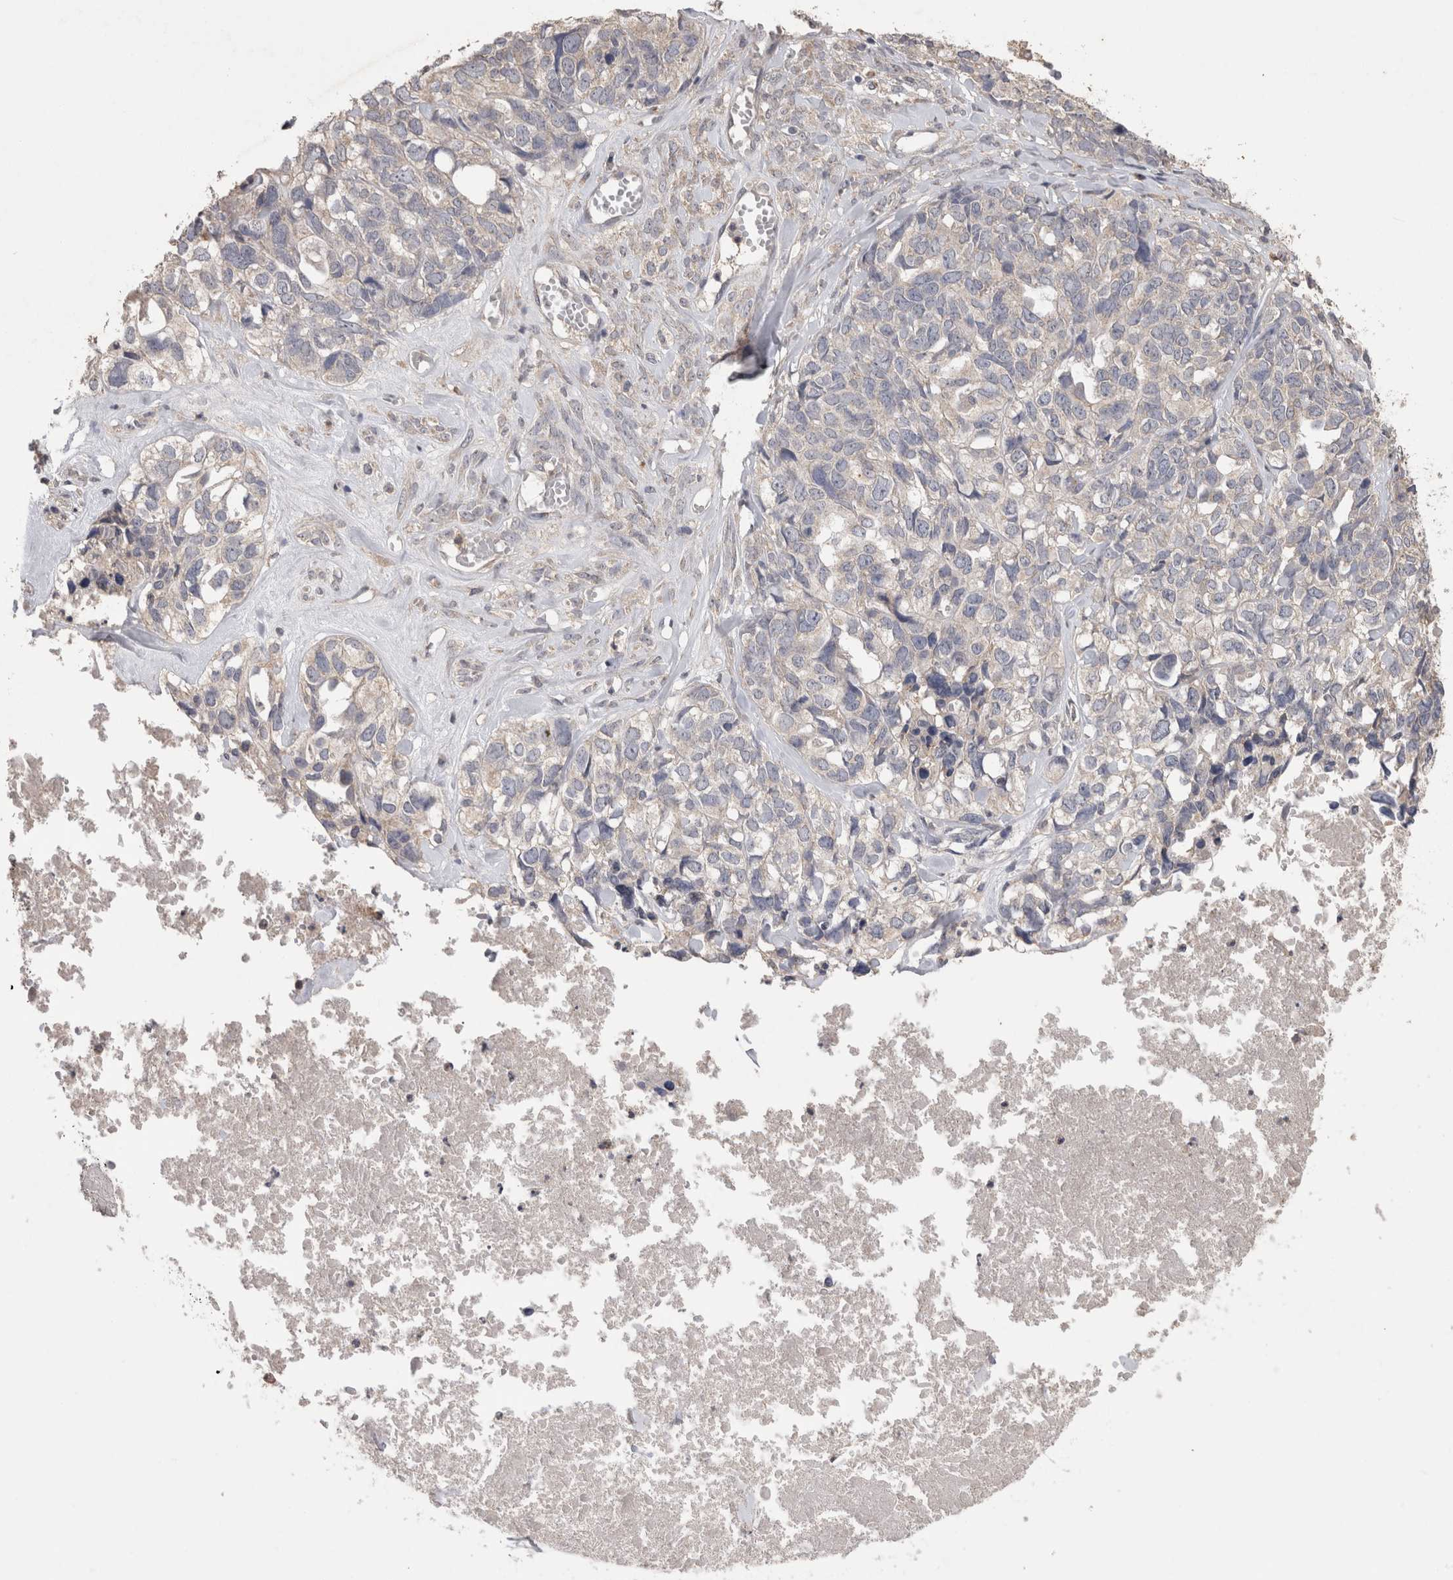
{"staining": {"intensity": "negative", "quantity": "none", "location": "none"}, "tissue": "ovarian cancer", "cell_type": "Tumor cells", "image_type": "cancer", "snomed": [{"axis": "morphology", "description": "Cystadenocarcinoma, serous, NOS"}, {"axis": "topography", "description": "Ovary"}], "caption": "Immunohistochemistry of human ovarian serous cystadenocarcinoma shows no expression in tumor cells.", "gene": "CNTFR", "patient": {"sex": "female", "age": 79}}